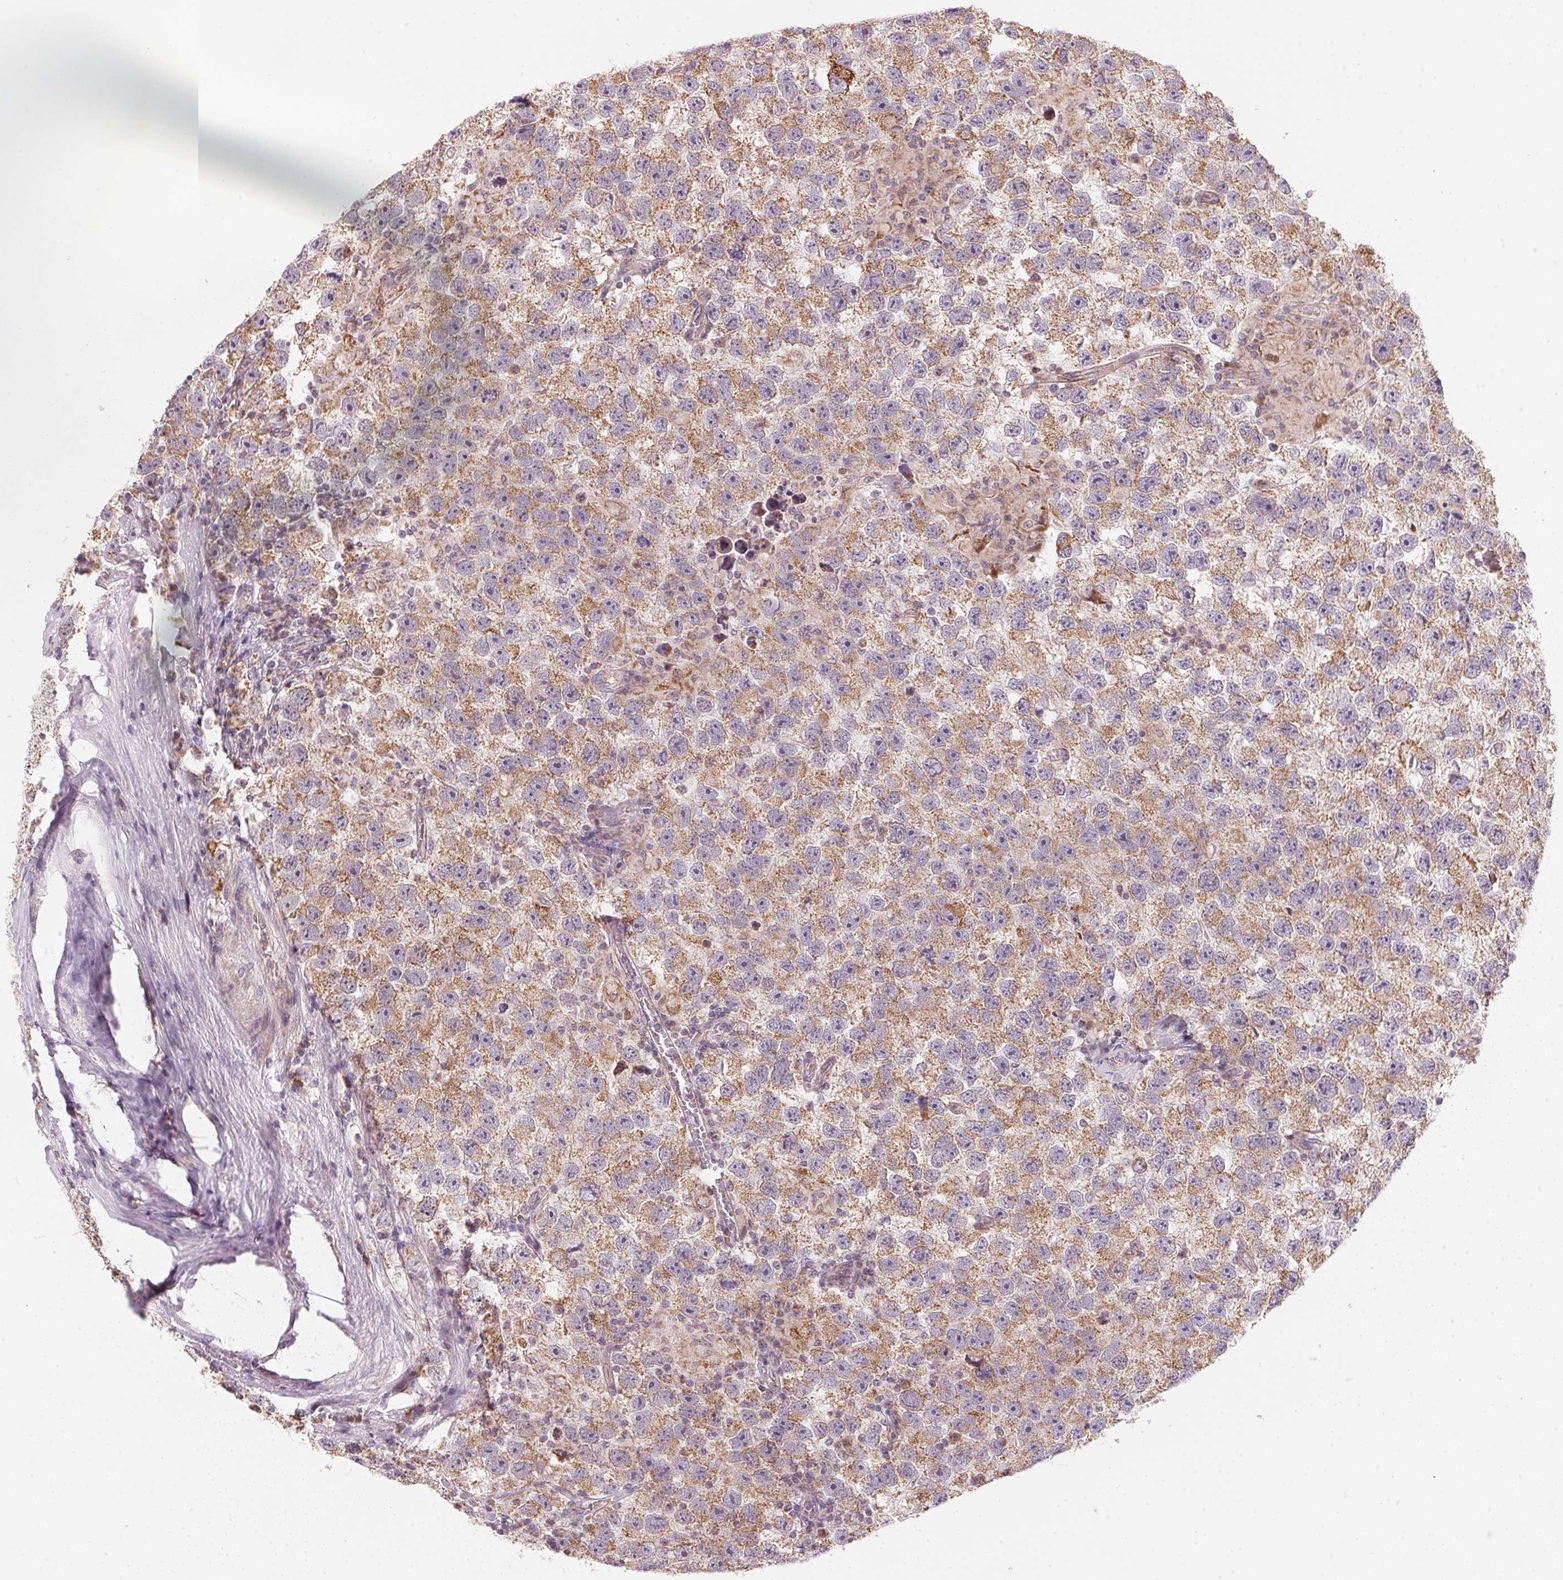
{"staining": {"intensity": "moderate", "quantity": ">75%", "location": "cytoplasmic/membranous"}, "tissue": "testis cancer", "cell_type": "Tumor cells", "image_type": "cancer", "snomed": [{"axis": "morphology", "description": "Seminoma, NOS"}, {"axis": "topography", "description": "Testis"}], "caption": "High-magnification brightfield microscopy of seminoma (testis) stained with DAB (3,3'-diaminobenzidine) (brown) and counterstained with hematoxylin (blue). tumor cells exhibit moderate cytoplasmic/membranous staining is appreciated in about>75% of cells.", "gene": "COQ7", "patient": {"sex": "male", "age": 26}}